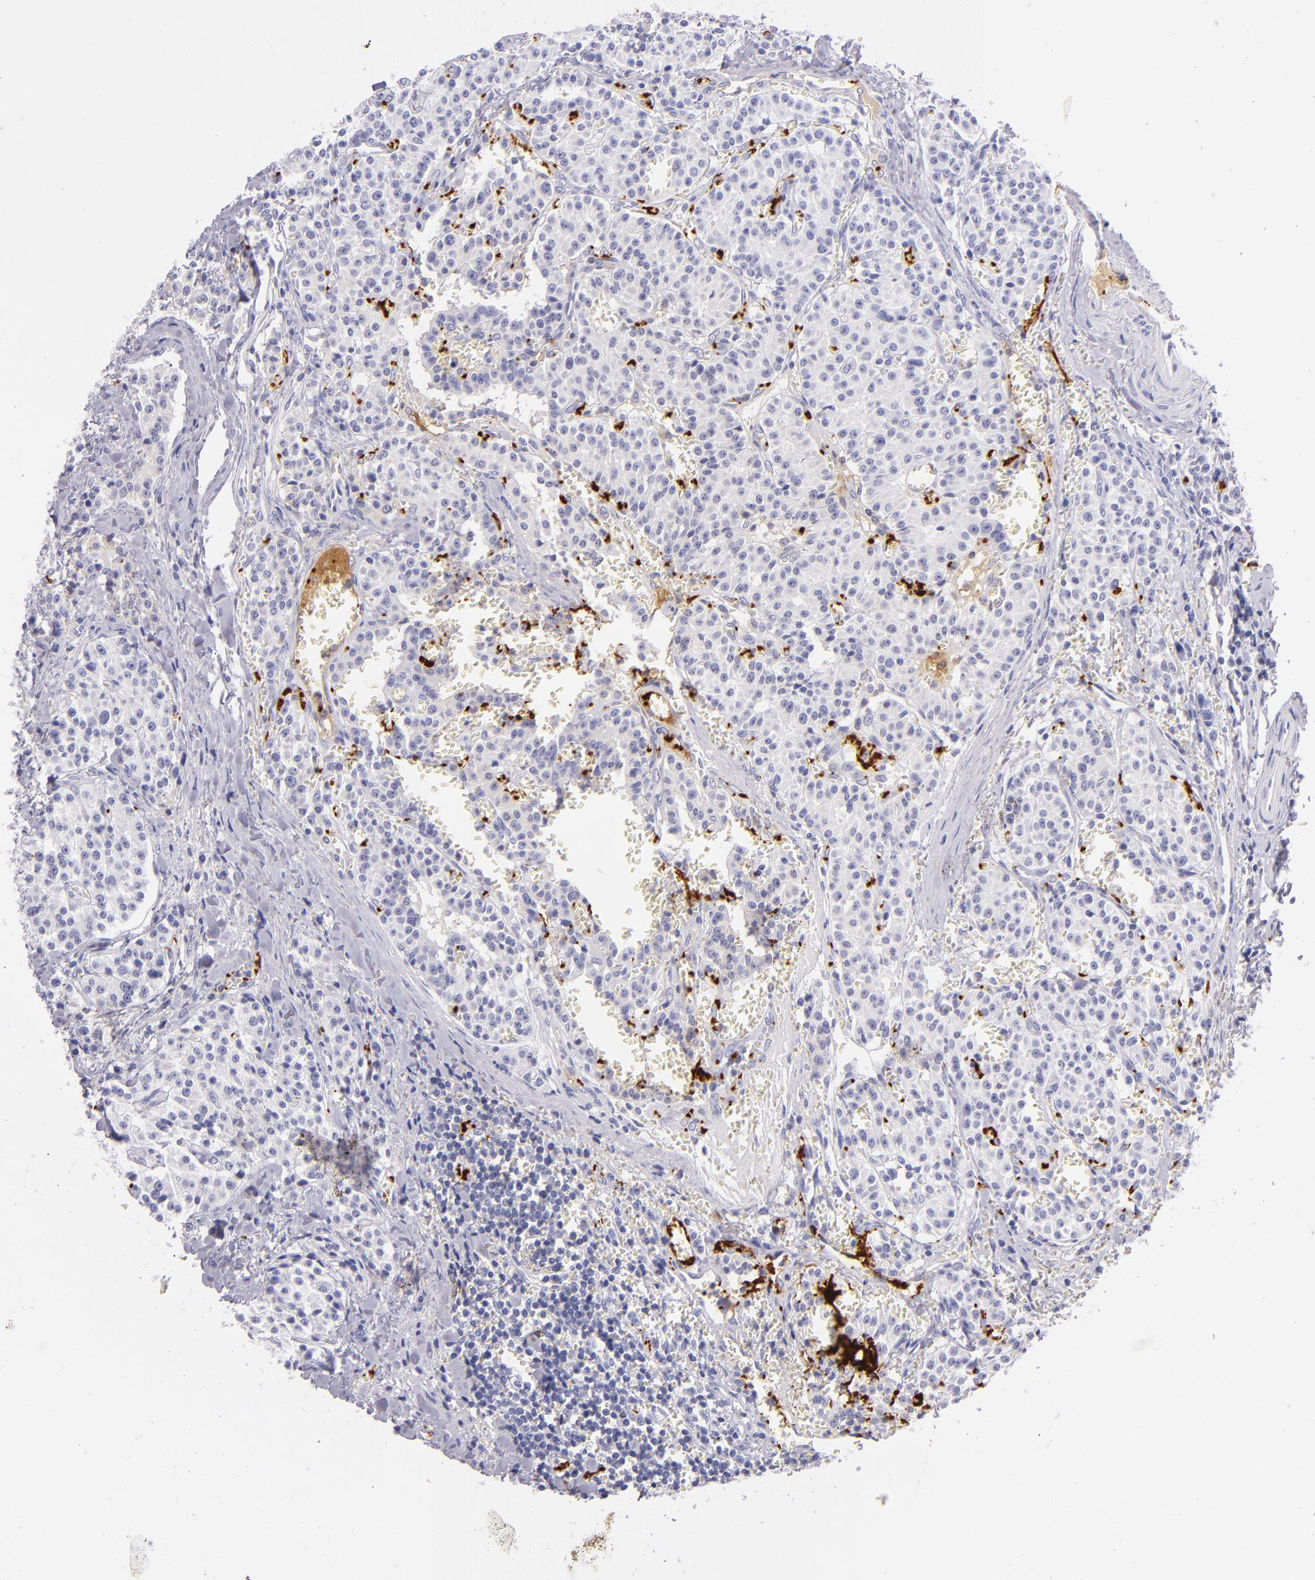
{"staining": {"intensity": "negative", "quantity": "none", "location": "none"}, "tissue": "carcinoid", "cell_type": "Tumor cells", "image_type": "cancer", "snomed": [{"axis": "morphology", "description": "Carcinoid, malignant, NOS"}, {"axis": "topography", "description": "Stomach"}], "caption": "A high-resolution image shows immunohistochemistry staining of carcinoid, which displays no significant positivity in tumor cells. The staining is performed using DAB (3,3'-diaminobenzidine) brown chromogen with nuclei counter-stained in using hematoxylin.", "gene": "GP1BA", "patient": {"sex": "female", "age": 76}}